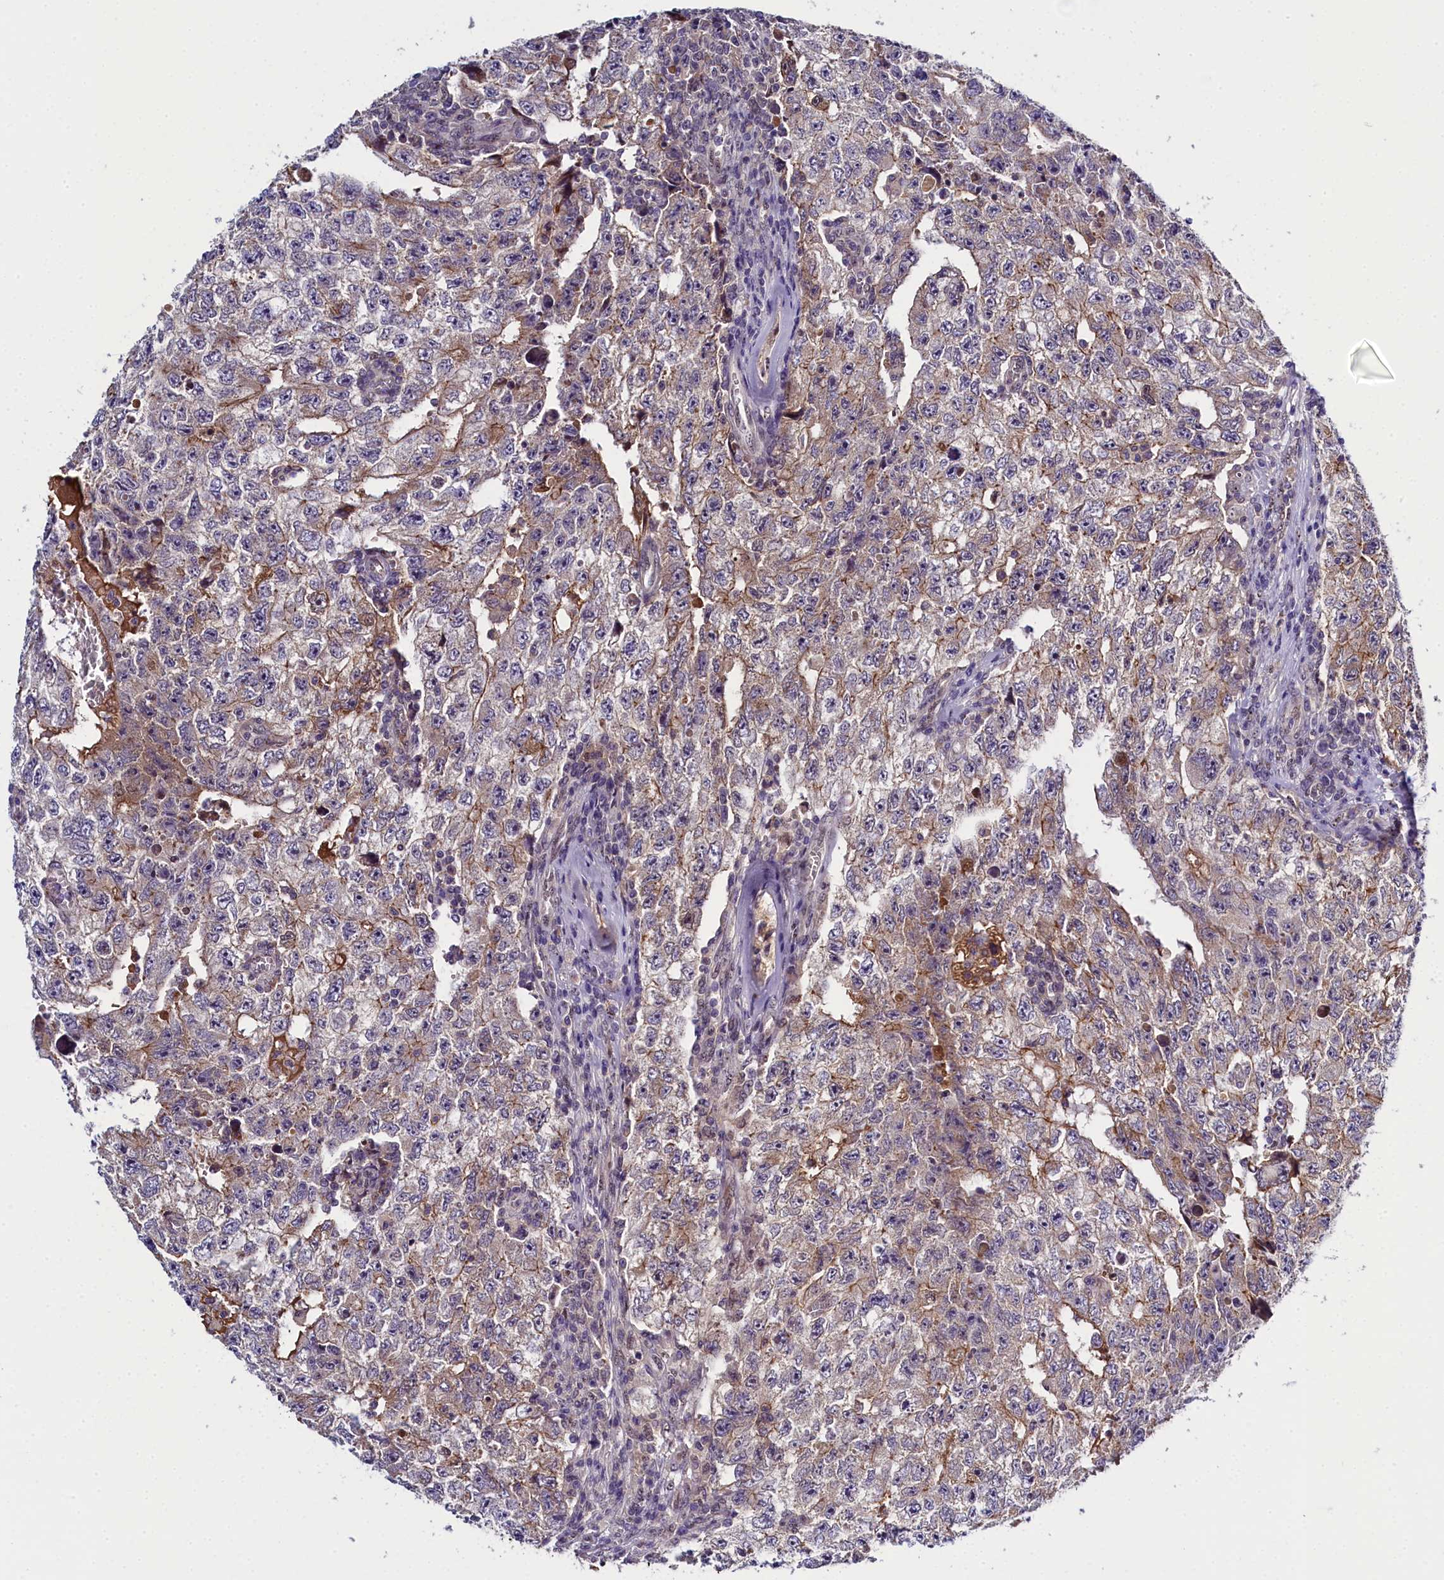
{"staining": {"intensity": "weak", "quantity": "25%-75%", "location": "cytoplasmic/membranous"}, "tissue": "testis cancer", "cell_type": "Tumor cells", "image_type": "cancer", "snomed": [{"axis": "morphology", "description": "Carcinoma, Embryonal, NOS"}, {"axis": "topography", "description": "Testis"}], "caption": "DAB (3,3'-diaminobenzidine) immunohistochemical staining of testis embryonal carcinoma displays weak cytoplasmic/membranous protein expression in approximately 25%-75% of tumor cells.", "gene": "ENKD1", "patient": {"sex": "male", "age": 17}}